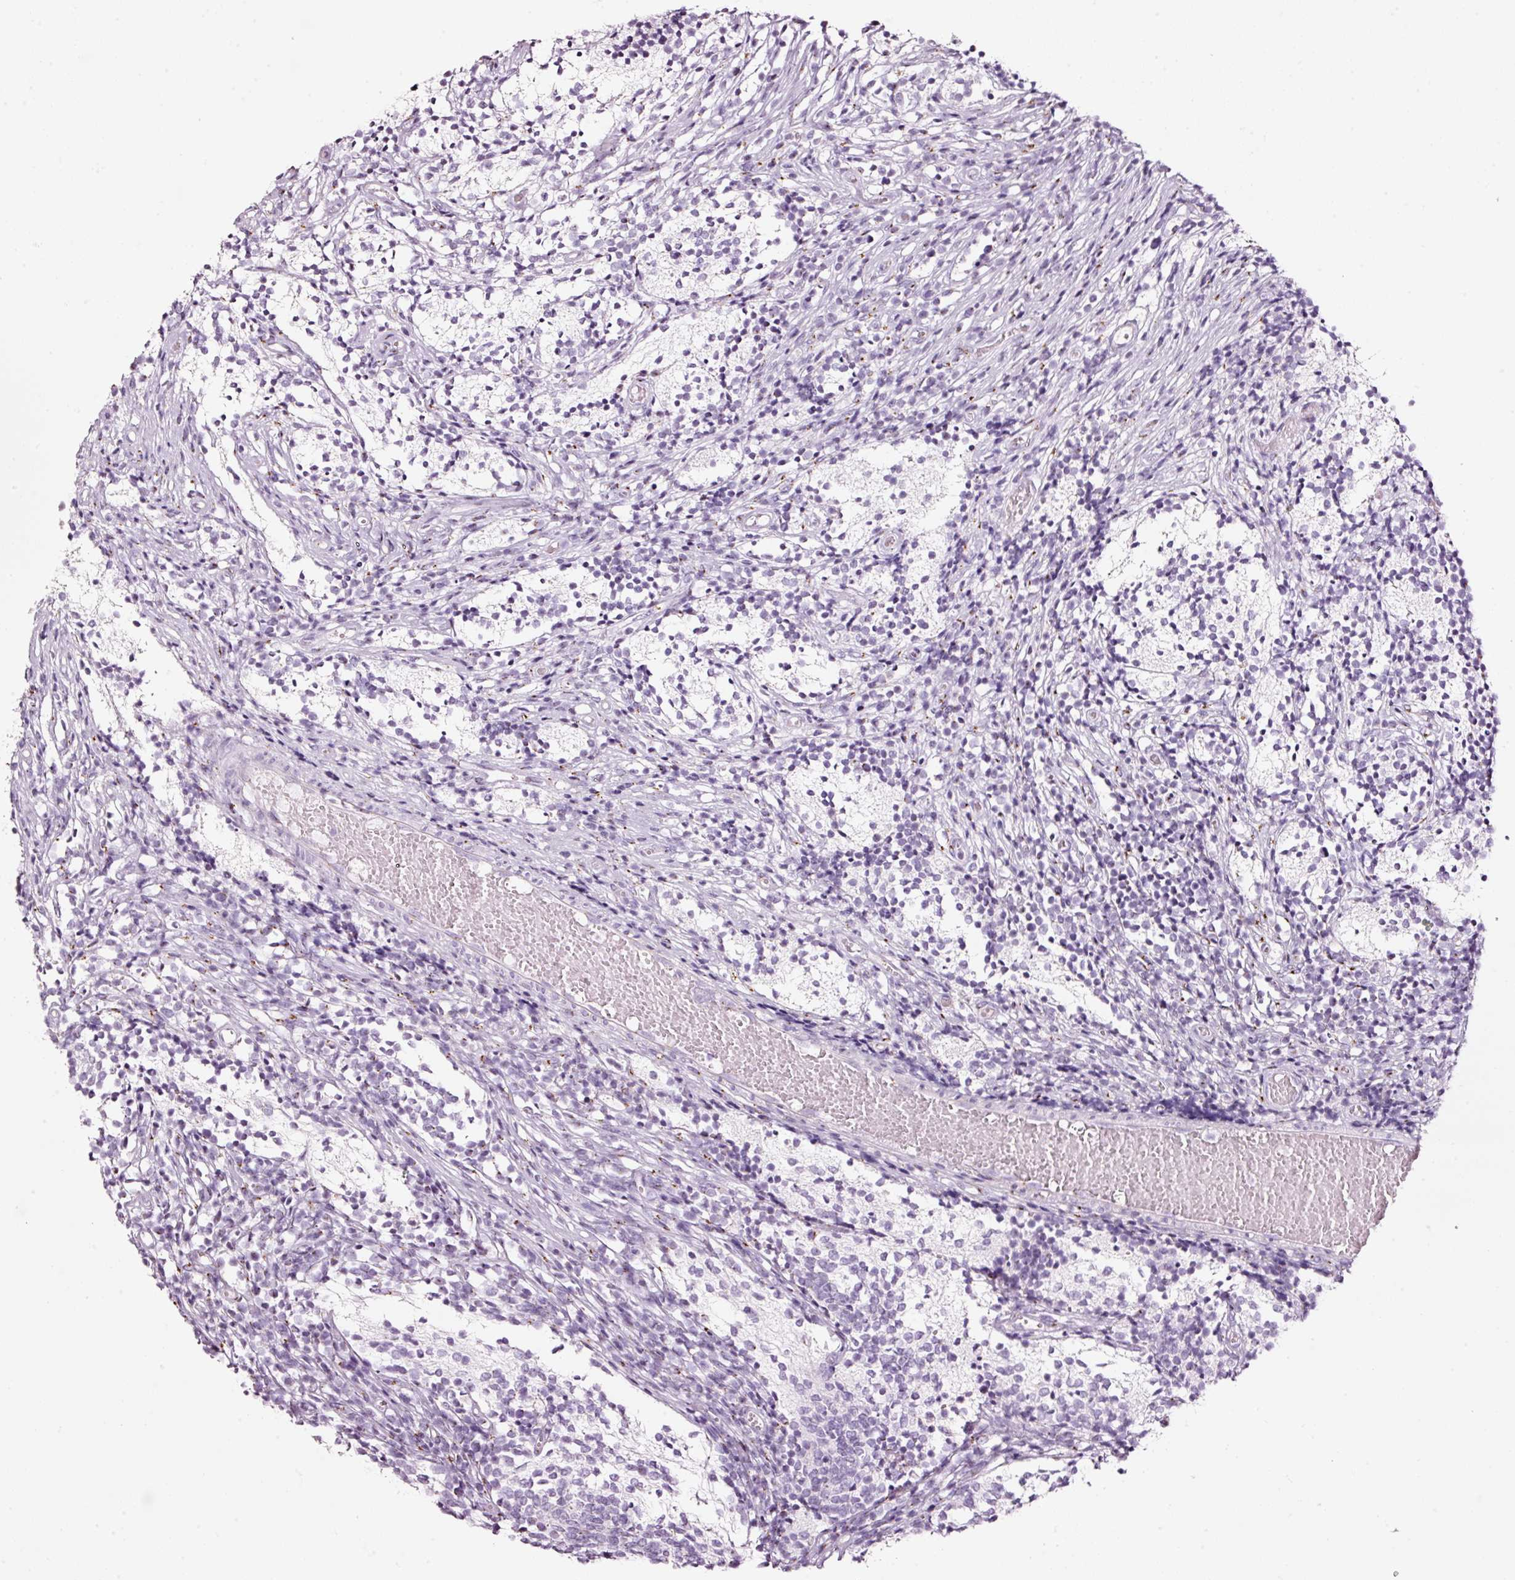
{"staining": {"intensity": "negative", "quantity": "none", "location": "none"}, "tissue": "glioma", "cell_type": "Tumor cells", "image_type": "cancer", "snomed": [{"axis": "morphology", "description": "Glioma, malignant, Low grade"}, {"axis": "topography", "description": "Brain"}], "caption": "Tumor cells show no significant positivity in malignant glioma (low-grade). Brightfield microscopy of IHC stained with DAB (brown) and hematoxylin (blue), captured at high magnification.", "gene": "SDF4", "patient": {"sex": "female", "age": 1}}